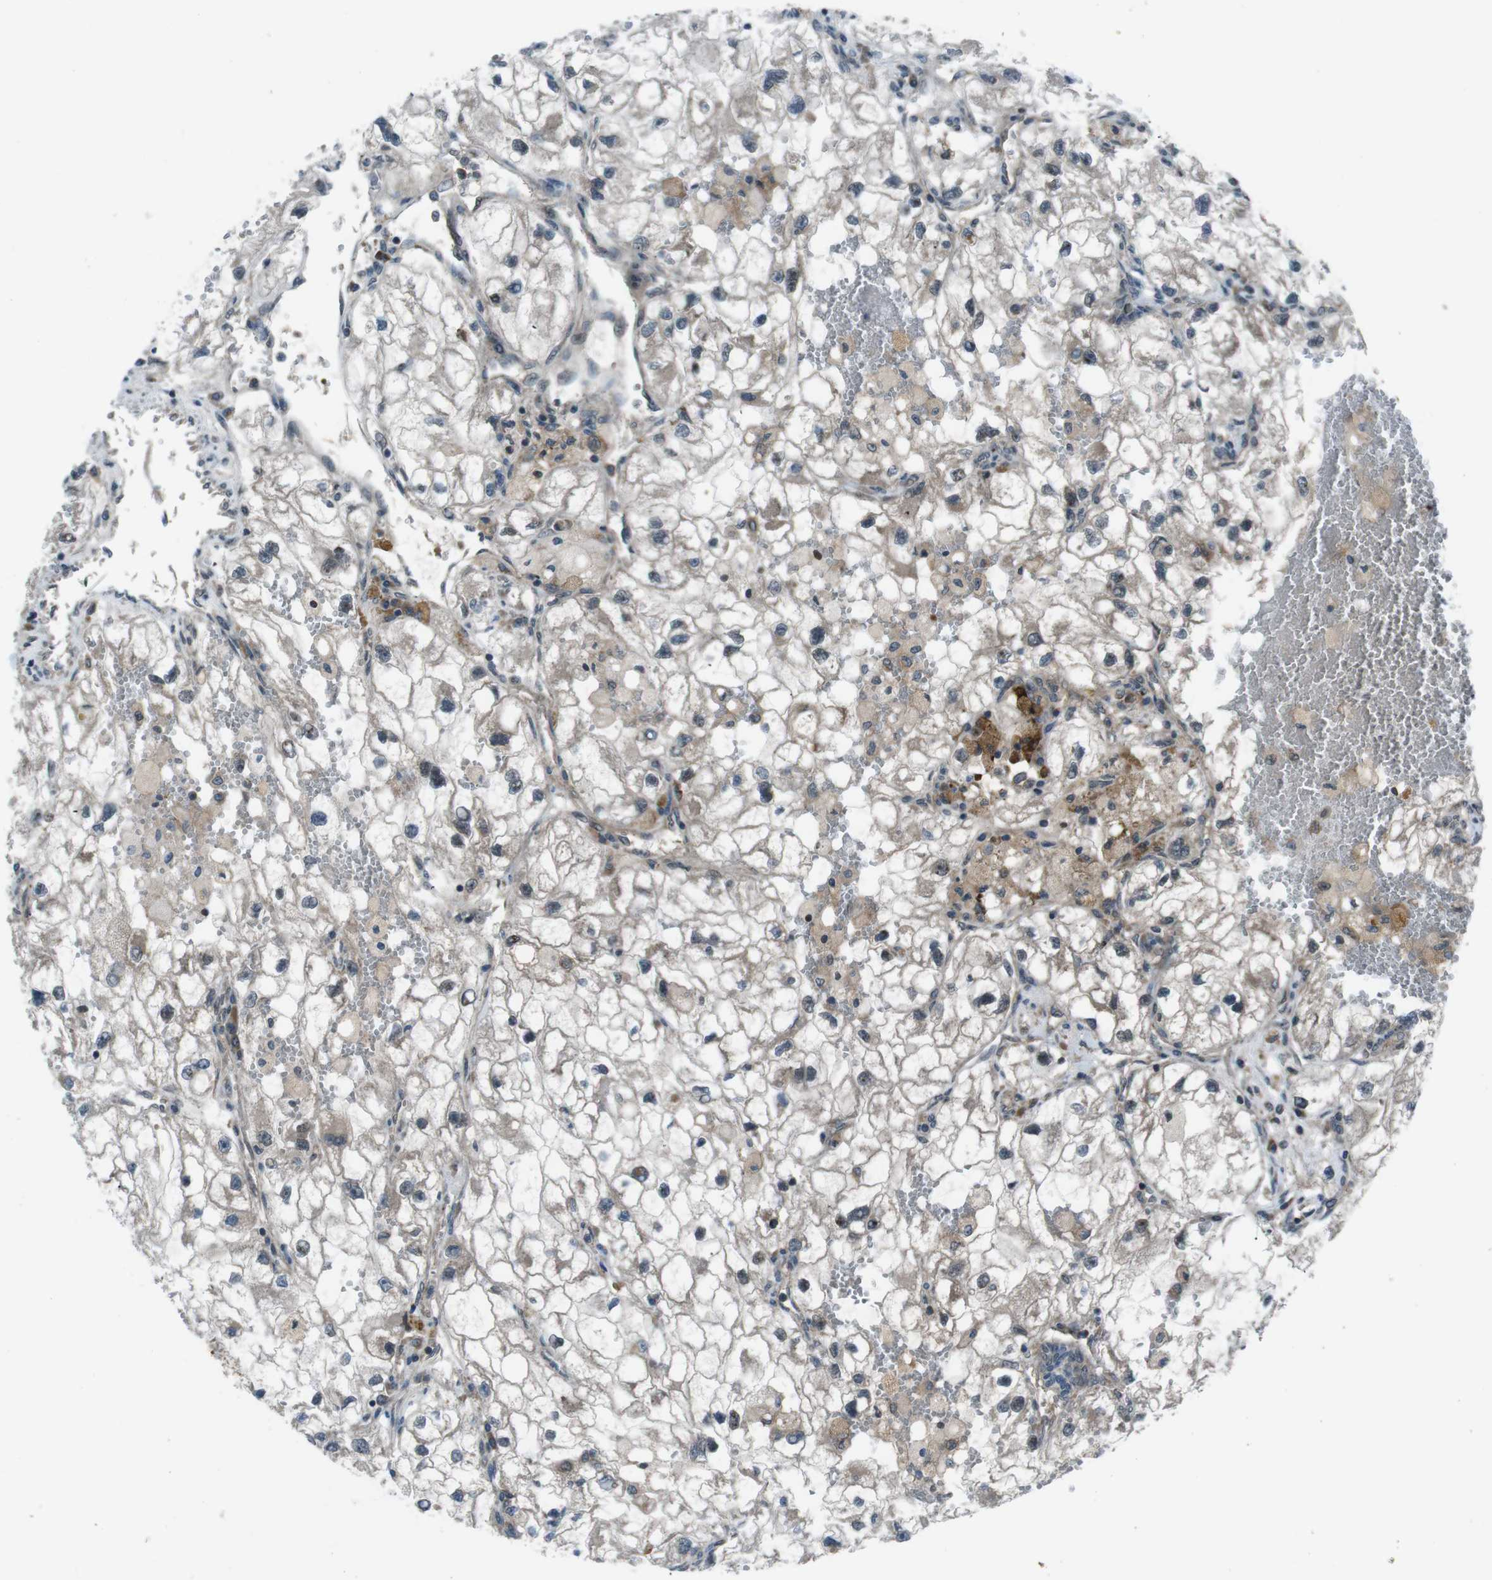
{"staining": {"intensity": "negative", "quantity": "none", "location": "none"}, "tissue": "renal cancer", "cell_type": "Tumor cells", "image_type": "cancer", "snomed": [{"axis": "morphology", "description": "Adenocarcinoma, NOS"}, {"axis": "topography", "description": "Kidney"}], "caption": "Immunohistochemistry micrograph of neoplastic tissue: human renal adenocarcinoma stained with DAB reveals no significant protein staining in tumor cells.", "gene": "SLC27A4", "patient": {"sex": "female", "age": 70}}